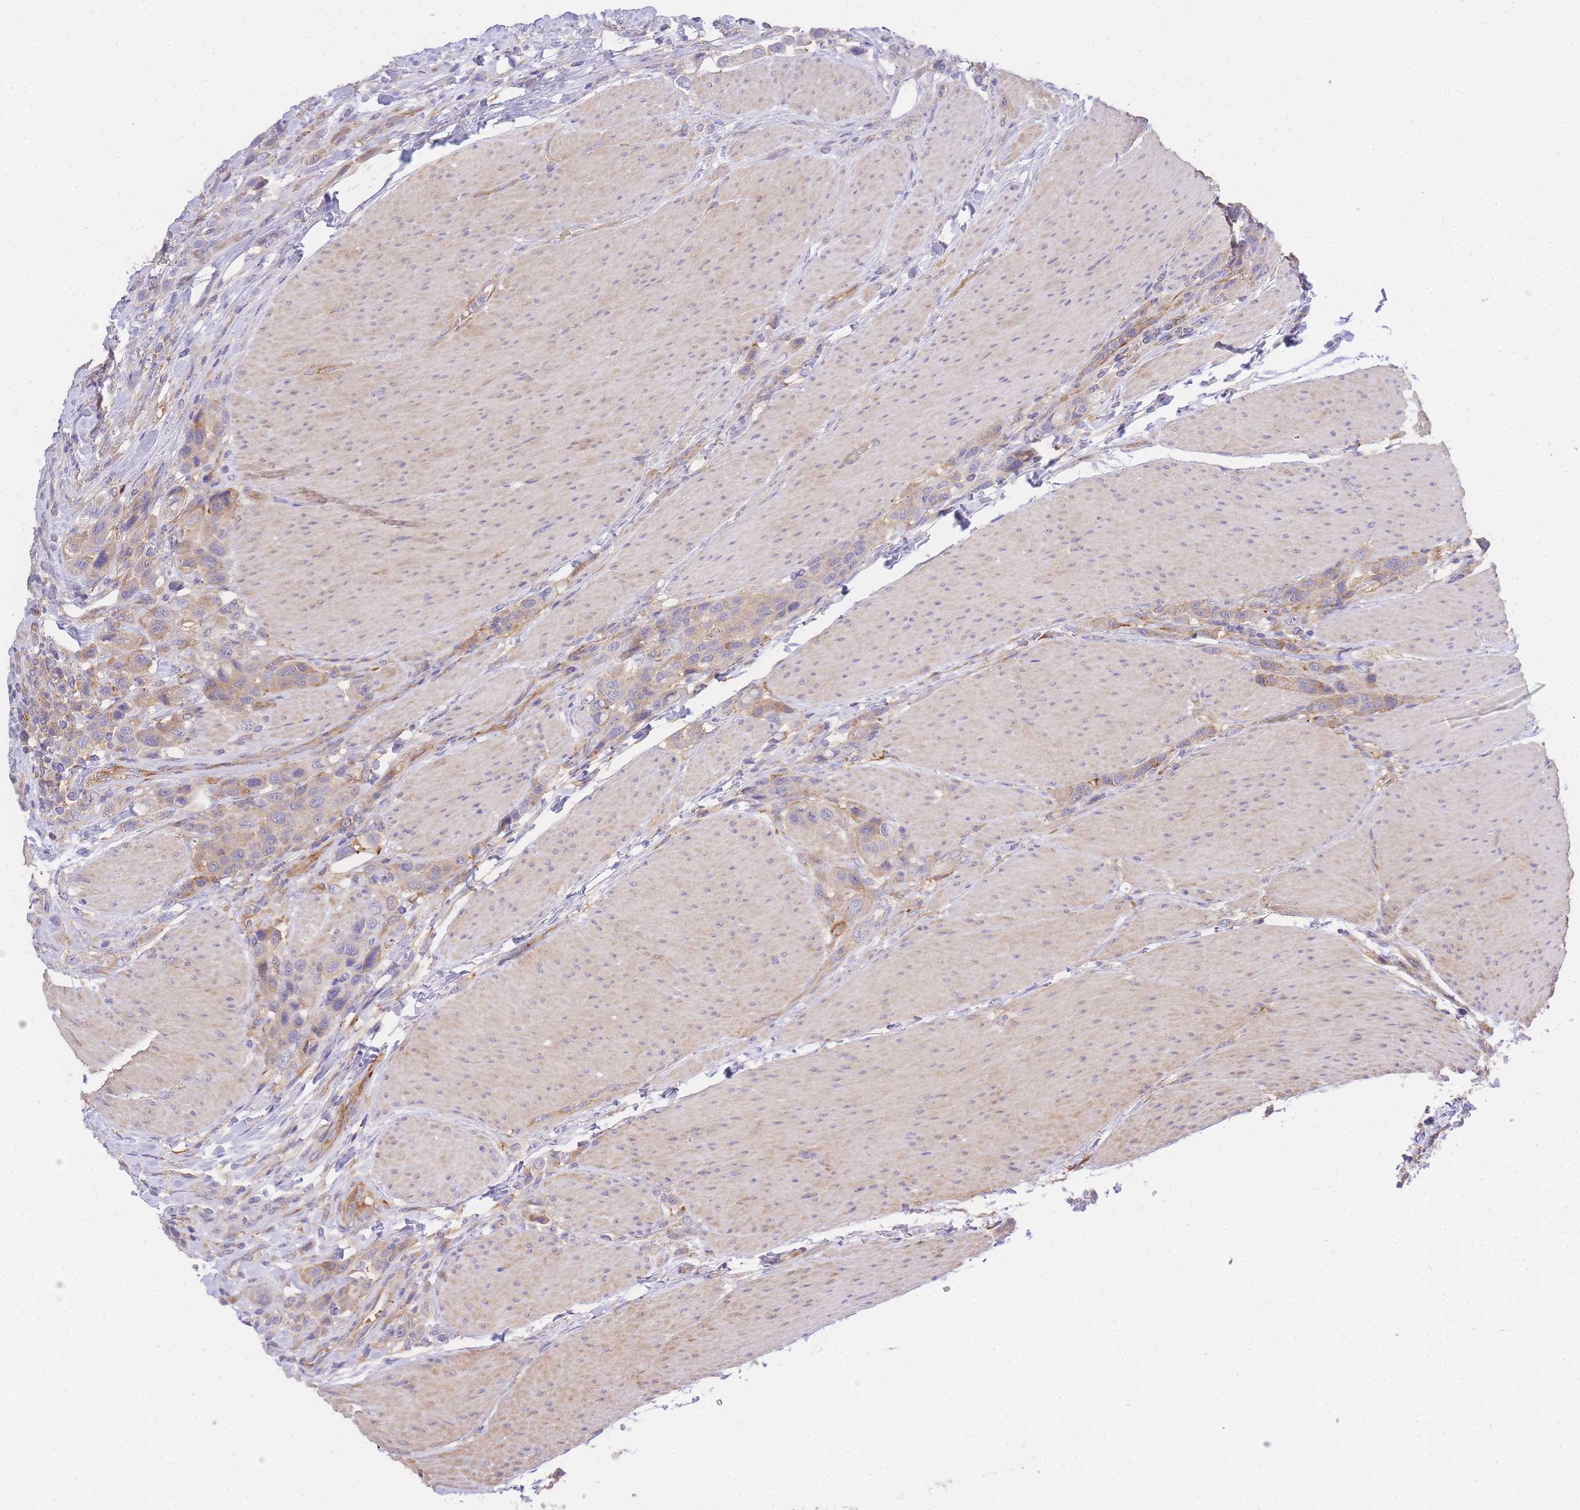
{"staining": {"intensity": "weak", "quantity": ">75%", "location": "cytoplasmic/membranous"}, "tissue": "urothelial cancer", "cell_type": "Tumor cells", "image_type": "cancer", "snomed": [{"axis": "morphology", "description": "Urothelial carcinoma, High grade"}, {"axis": "topography", "description": "Urinary bladder"}], "caption": "Immunohistochemical staining of human urothelial cancer demonstrates low levels of weak cytoplasmic/membranous staining in about >75% of tumor cells. (brown staining indicates protein expression, while blue staining denotes nuclei).", "gene": "INSYN2B", "patient": {"sex": "male", "age": 50}}